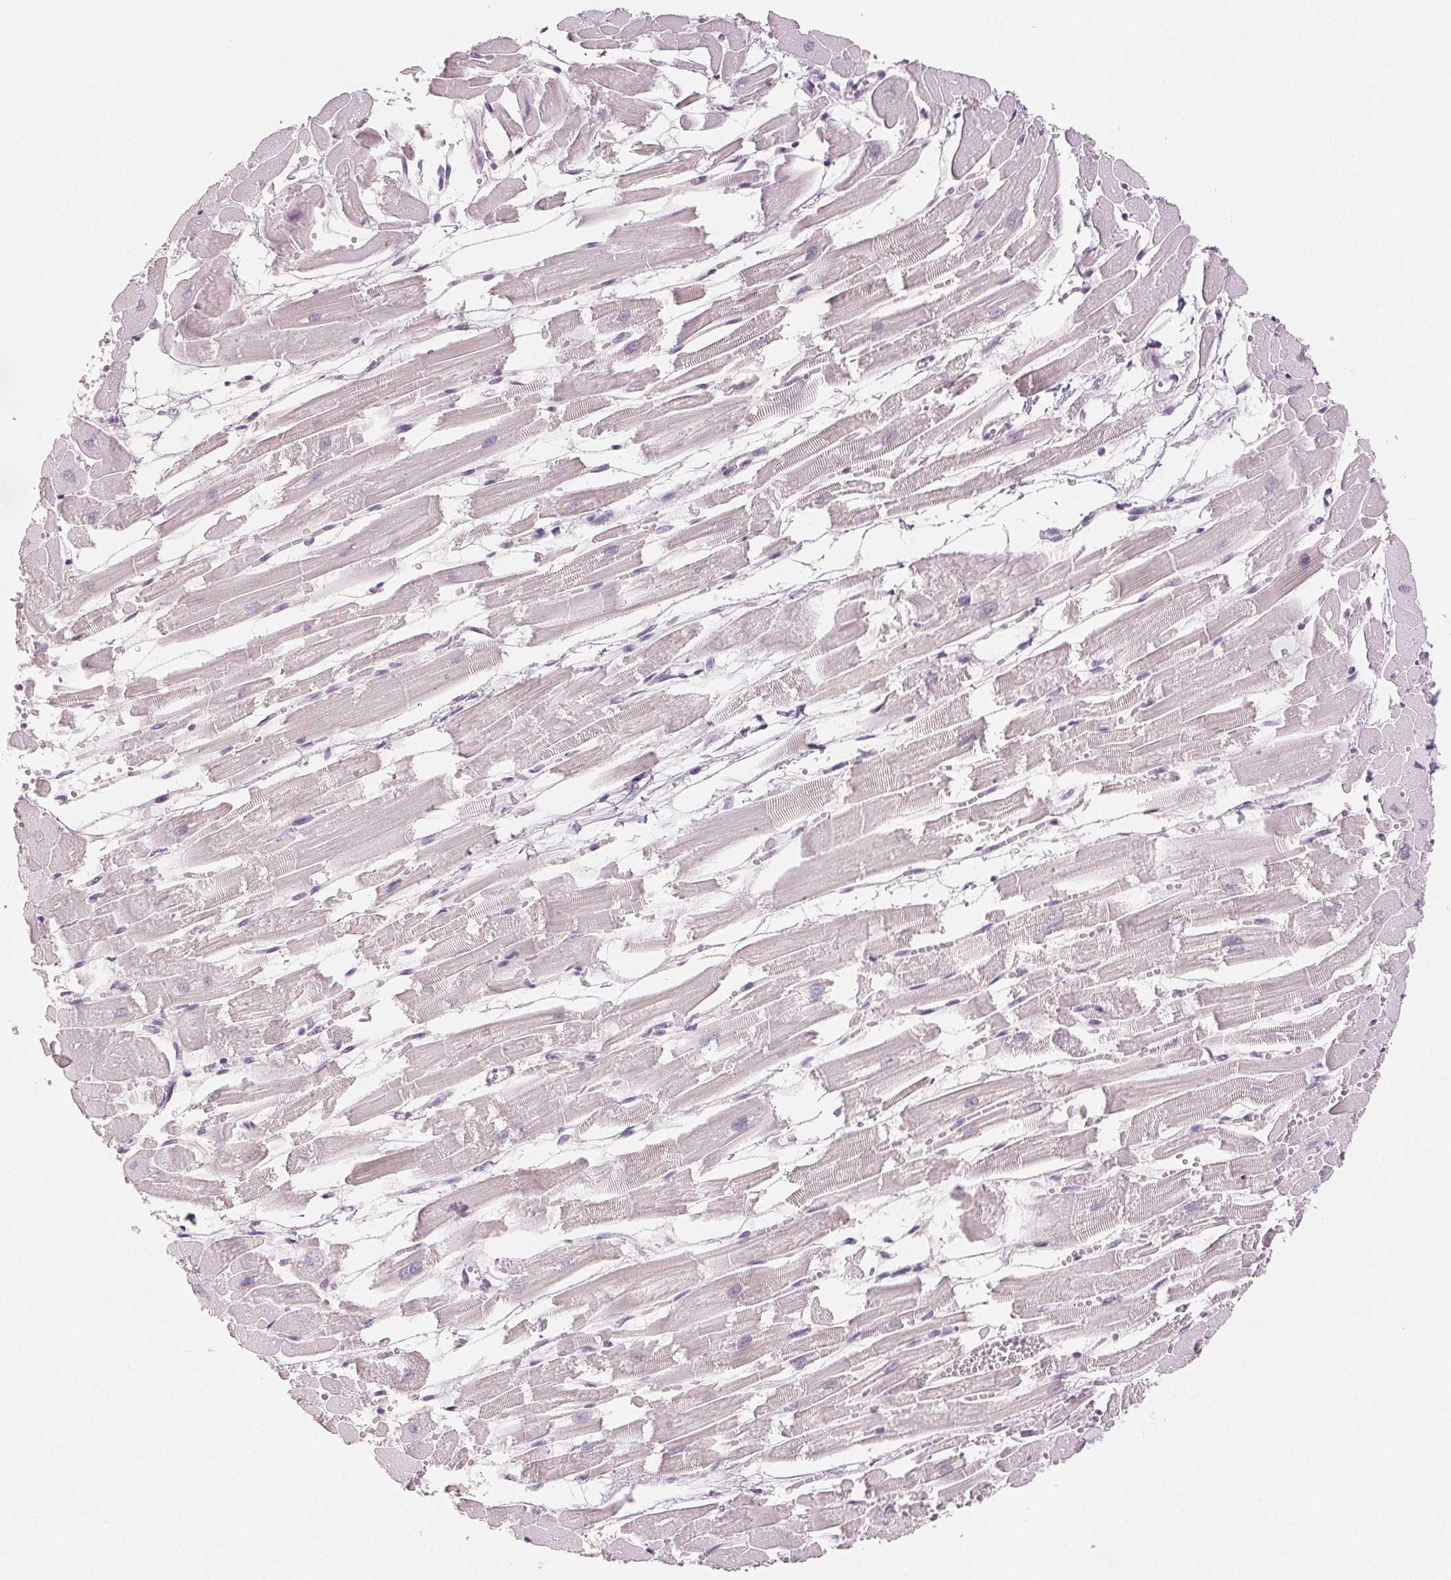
{"staining": {"intensity": "negative", "quantity": "none", "location": "none"}, "tissue": "heart muscle", "cell_type": "Cardiomyocytes", "image_type": "normal", "snomed": [{"axis": "morphology", "description": "Normal tissue, NOS"}, {"axis": "topography", "description": "Heart"}], "caption": "Protein analysis of normal heart muscle reveals no significant expression in cardiomyocytes.", "gene": "SCGN", "patient": {"sex": "female", "age": 52}}